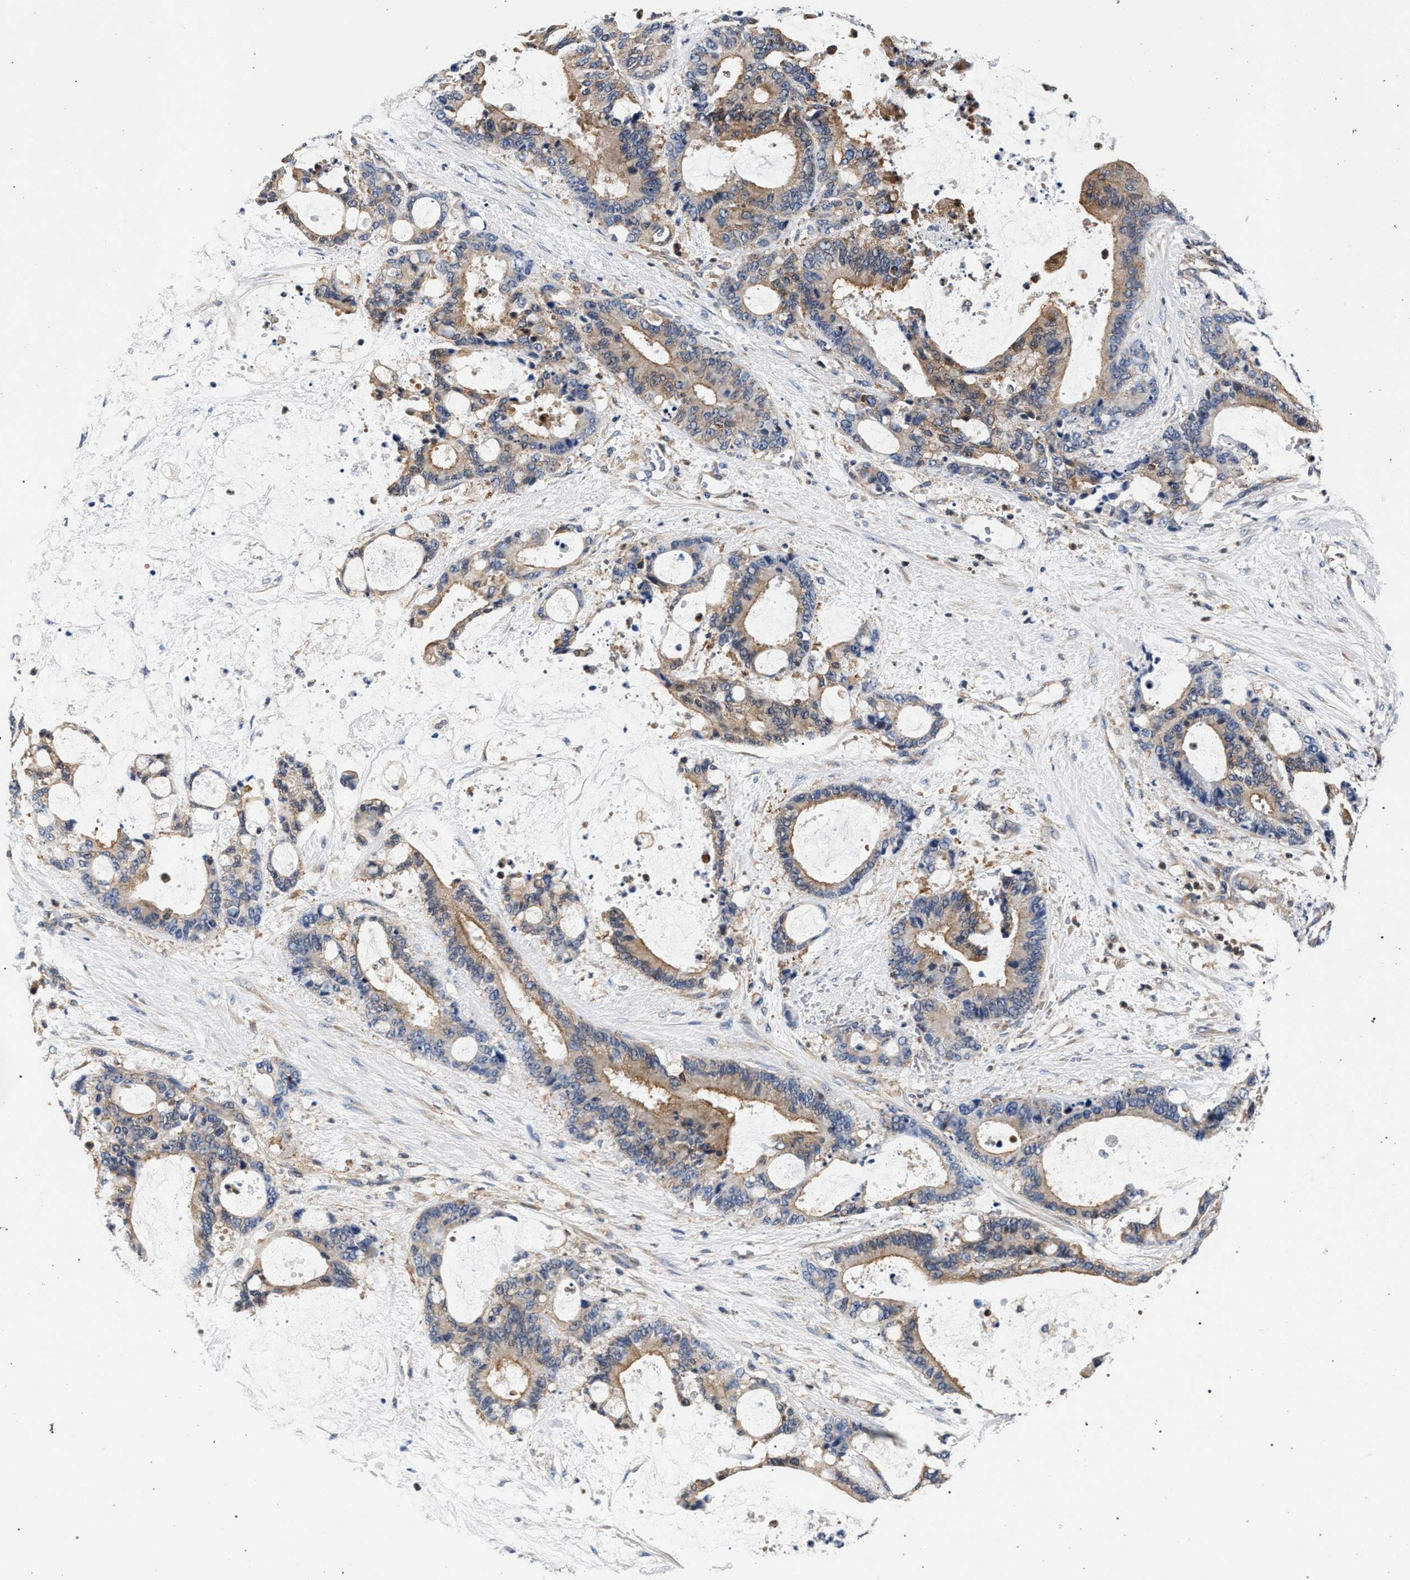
{"staining": {"intensity": "weak", "quantity": ">75%", "location": "cytoplasmic/membranous"}, "tissue": "liver cancer", "cell_type": "Tumor cells", "image_type": "cancer", "snomed": [{"axis": "morphology", "description": "Normal tissue, NOS"}, {"axis": "morphology", "description": "Cholangiocarcinoma"}, {"axis": "topography", "description": "Liver"}, {"axis": "topography", "description": "Peripheral nerve tissue"}], "caption": "Human liver cholangiocarcinoma stained with a brown dye shows weak cytoplasmic/membranous positive positivity in about >75% of tumor cells.", "gene": "LASP1", "patient": {"sex": "female", "age": 73}}